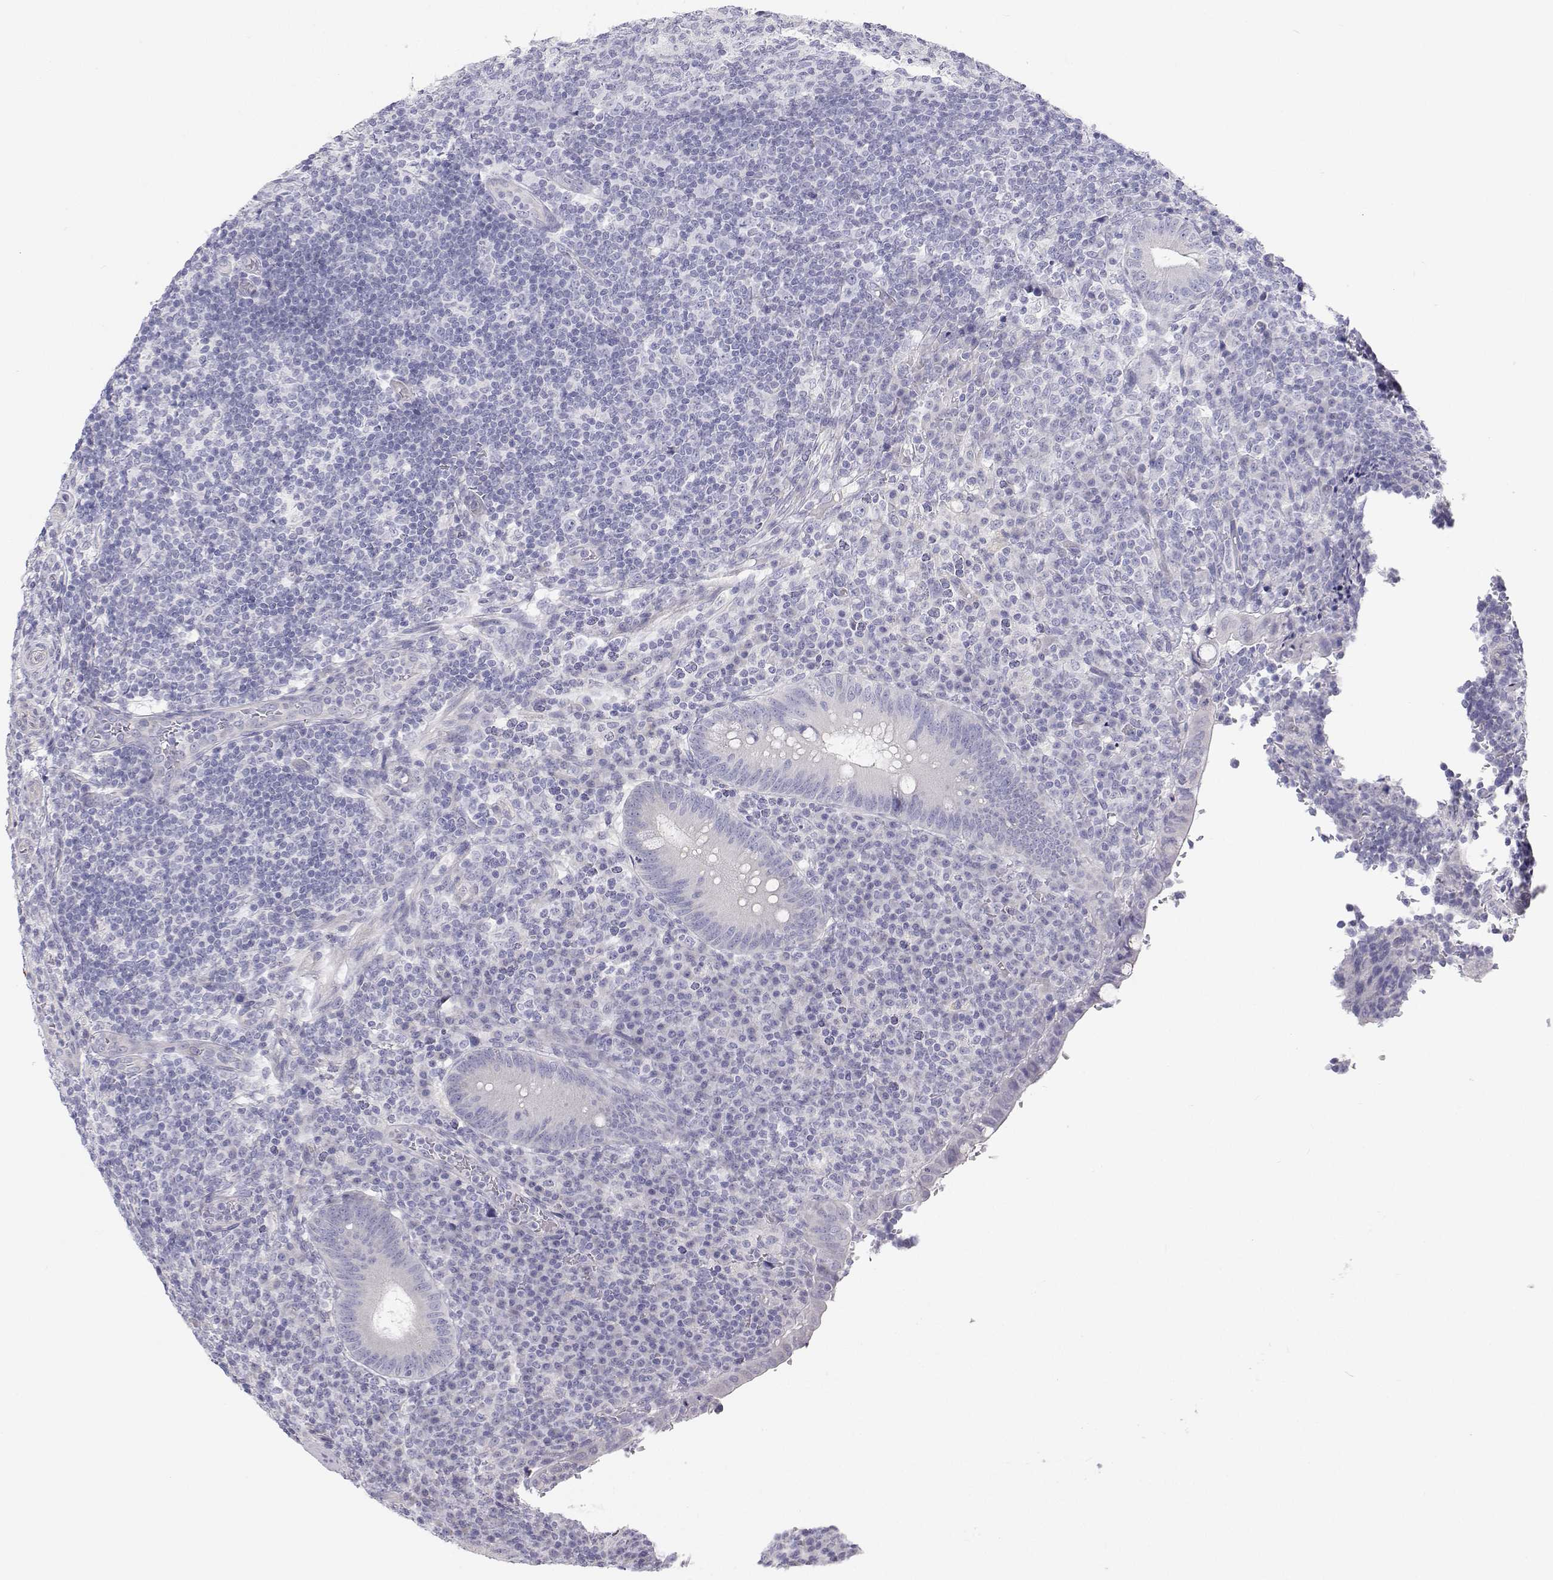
{"staining": {"intensity": "negative", "quantity": "none", "location": "none"}, "tissue": "appendix", "cell_type": "Glandular cells", "image_type": "normal", "snomed": [{"axis": "morphology", "description": "Normal tissue, NOS"}, {"axis": "topography", "description": "Appendix"}], "caption": "A histopathology image of appendix stained for a protein shows no brown staining in glandular cells. (Immunohistochemistry, brightfield microscopy, high magnification).", "gene": "ANKRD65", "patient": {"sex": "male", "age": 18}}